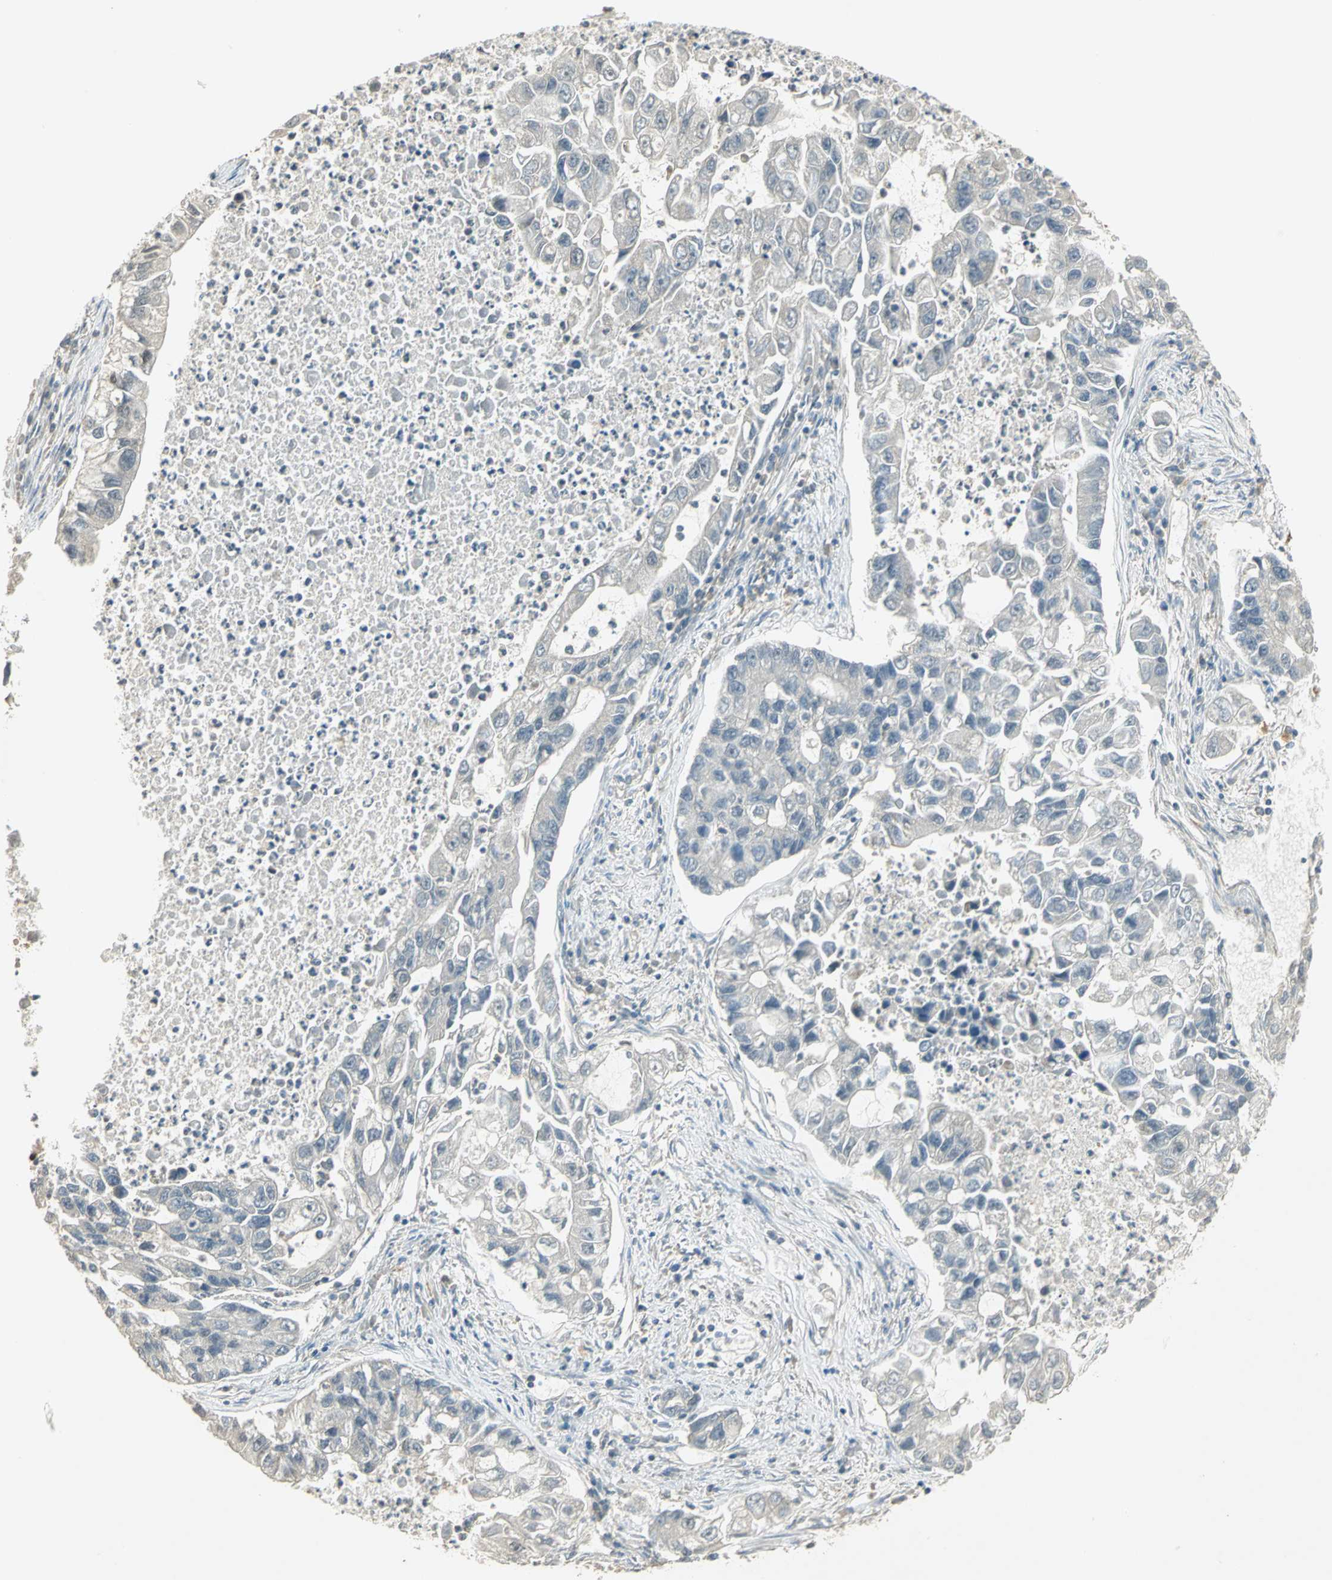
{"staining": {"intensity": "negative", "quantity": "none", "location": "none"}, "tissue": "lung cancer", "cell_type": "Tumor cells", "image_type": "cancer", "snomed": [{"axis": "morphology", "description": "Adenocarcinoma, NOS"}, {"axis": "topography", "description": "Lung"}], "caption": "The histopathology image exhibits no significant positivity in tumor cells of adenocarcinoma (lung).", "gene": "BIRC2", "patient": {"sex": "female", "age": 51}}